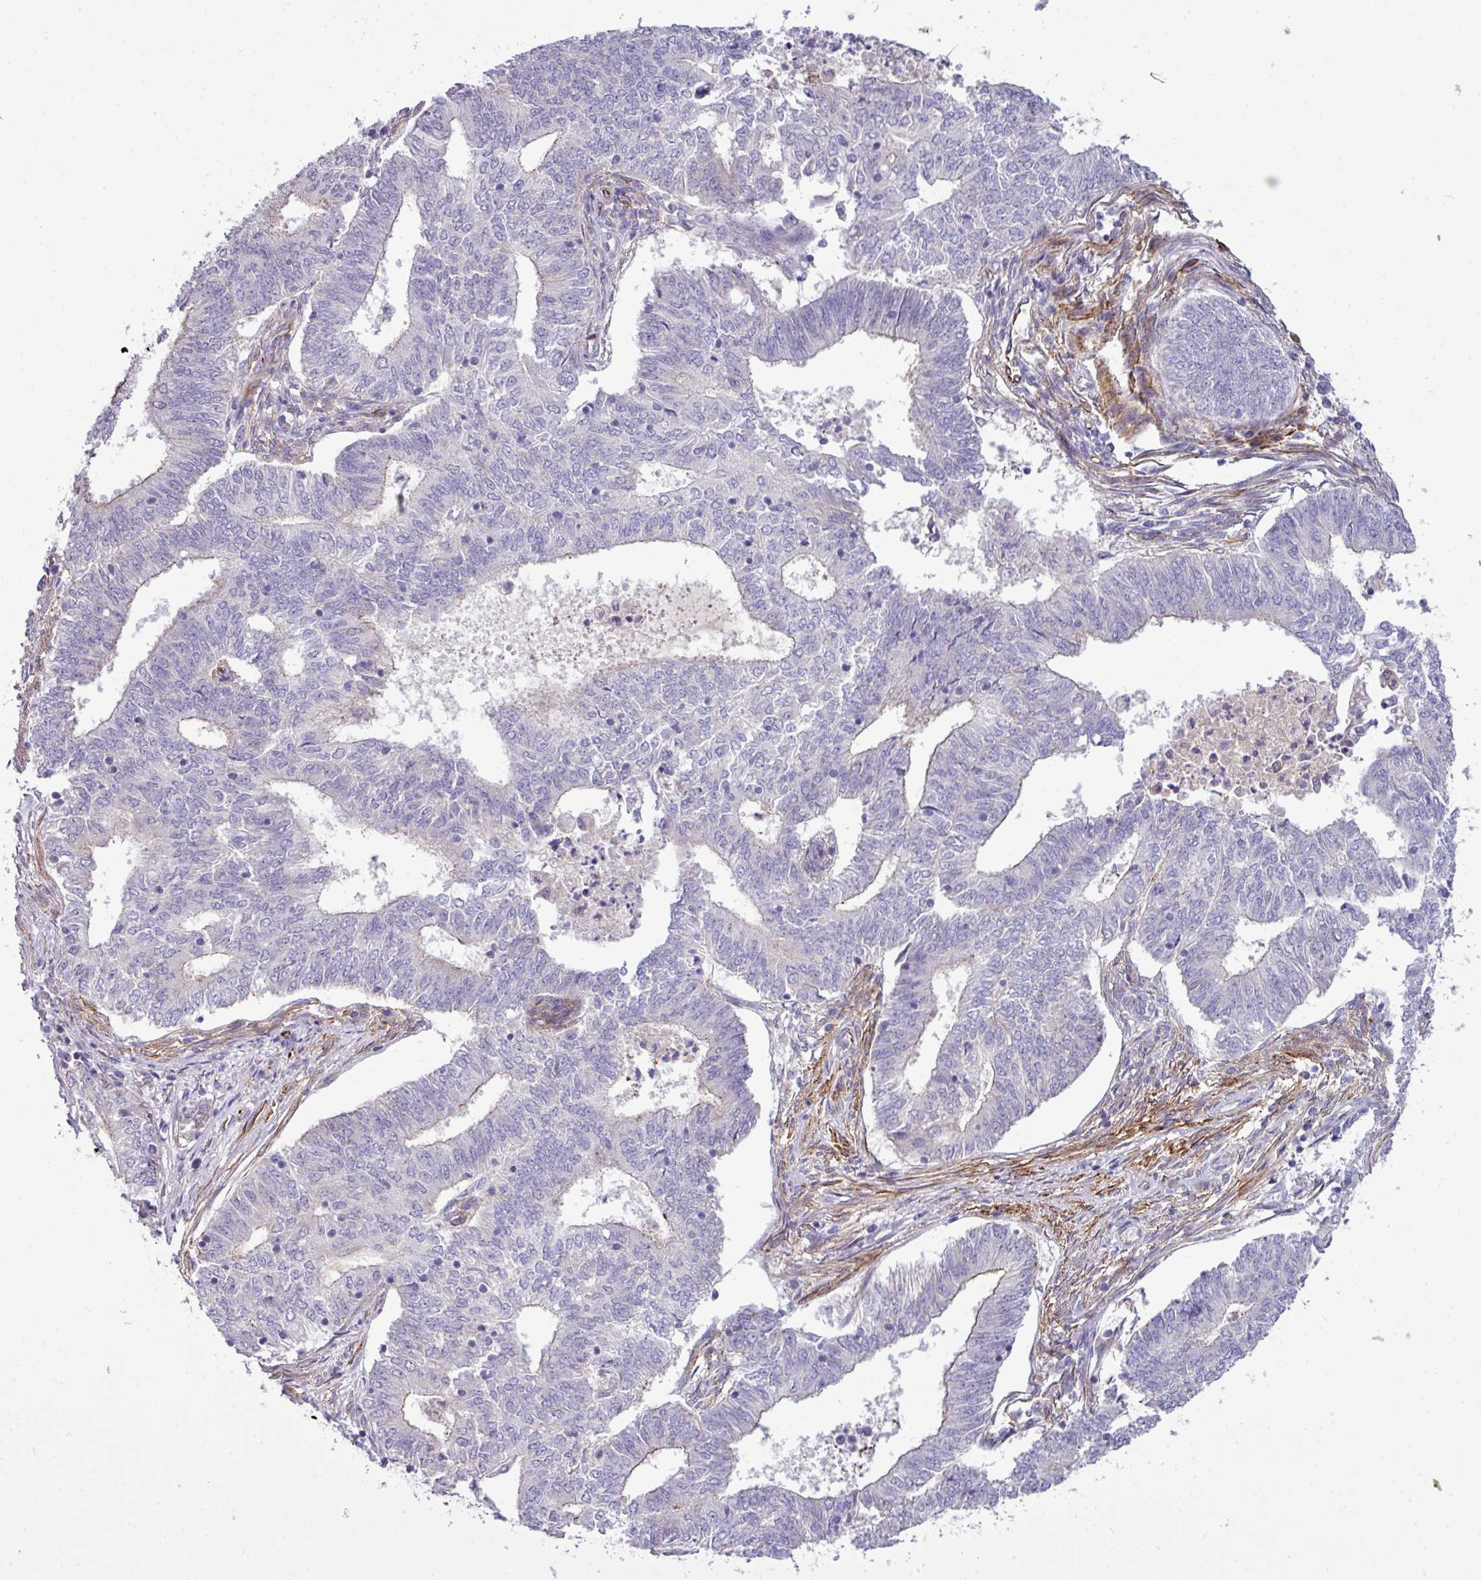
{"staining": {"intensity": "weak", "quantity": "<25%", "location": "cytoplasmic/membranous"}, "tissue": "endometrial cancer", "cell_type": "Tumor cells", "image_type": "cancer", "snomed": [{"axis": "morphology", "description": "Adenocarcinoma, NOS"}, {"axis": "topography", "description": "Endometrium"}], "caption": "Immunohistochemistry image of neoplastic tissue: human adenocarcinoma (endometrial) stained with DAB (3,3'-diaminobenzidine) shows no significant protein staining in tumor cells.", "gene": "PARD6A", "patient": {"sex": "female", "age": 62}}